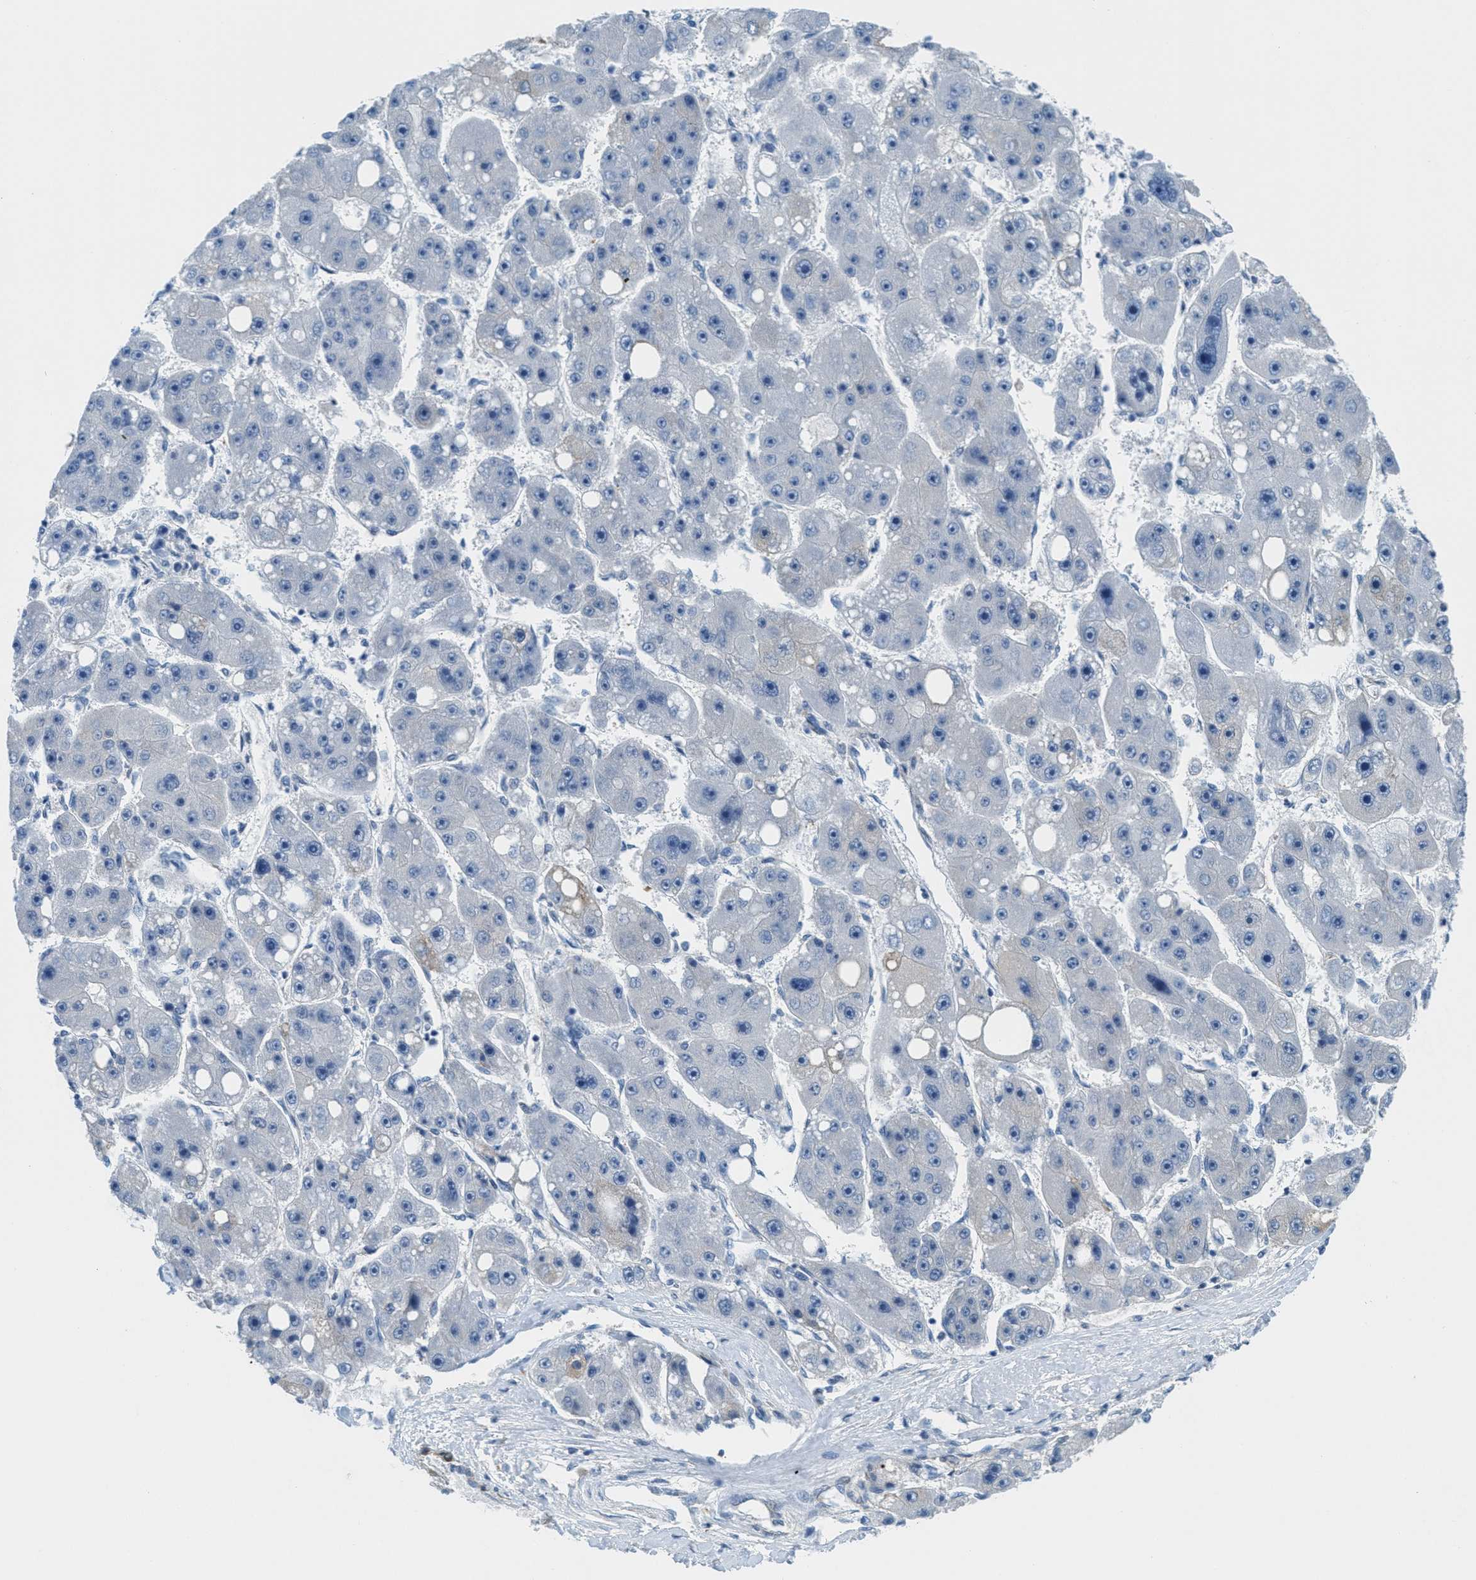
{"staining": {"intensity": "negative", "quantity": "none", "location": "none"}, "tissue": "liver cancer", "cell_type": "Tumor cells", "image_type": "cancer", "snomed": [{"axis": "morphology", "description": "Carcinoma, Hepatocellular, NOS"}, {"axis": "topography", "description": "Liver"}], "caption": "High magnification brightfield microscopy of liver cancer stained with DAB (3,3'-diaminobenzidine) (brown) and counterstained with hematoxylin (blue): tumor cells show no significant expression.", "gene": "MAPRE2", "patient": {"sex": "female", "age": 61}}